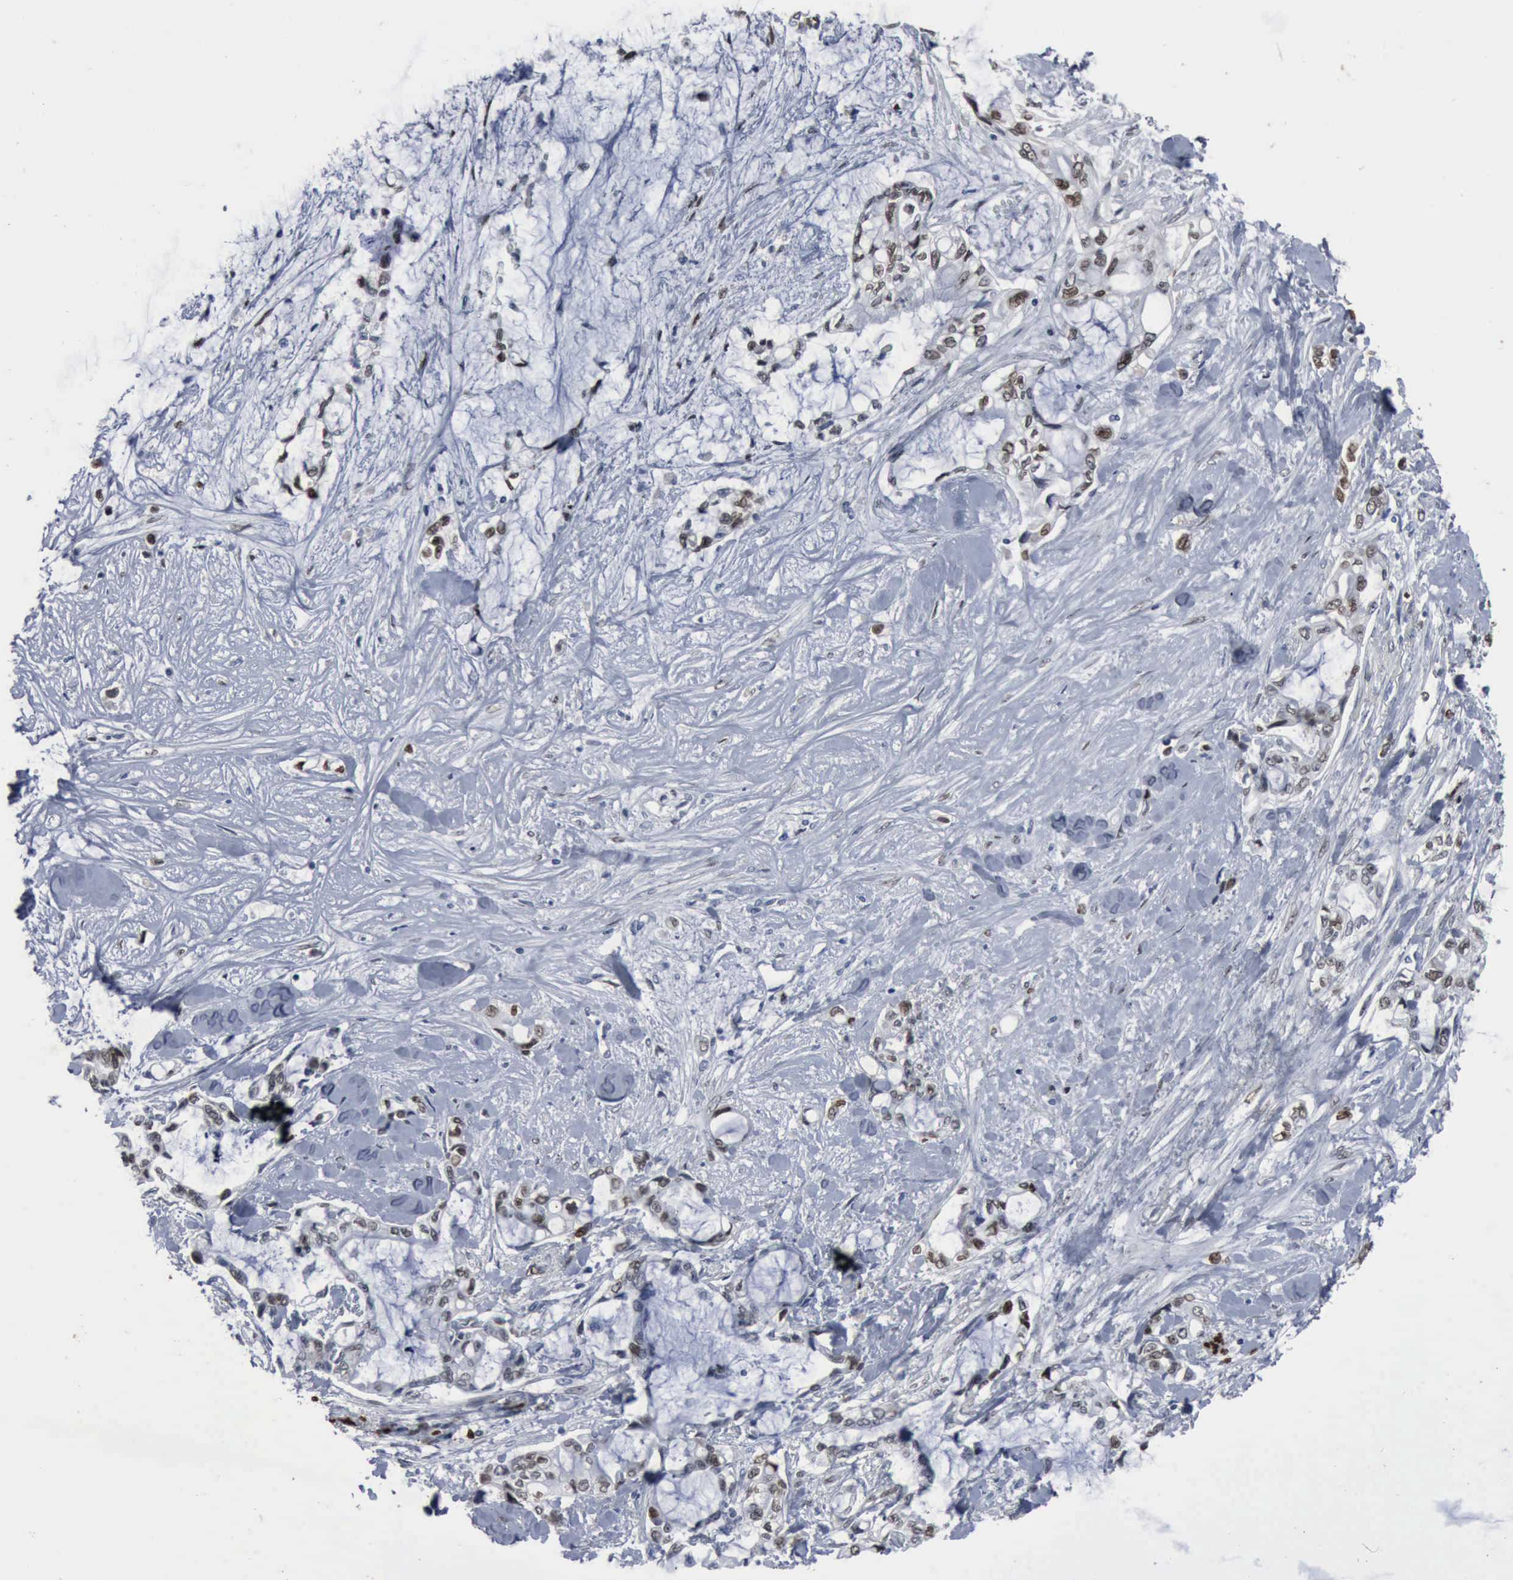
{"staining": {"intensity": "moderate", "quantity": "<25%", "location": "nuclear"}, "tissue": "pancreatic cancer", "cell_type": "Tumor cells", "image_type": "cancer", "snomed": [{"axis": "morphology", "description": "Adenocarcinoma, NOS"}, {"axis": "topography", "description": "Pancreas"}], "caption": "The immunohistochemical stain highlights moderate nuclear staining in tumor cells of pancreatic adenocarcinoma tissue.", "gene": "FGF2", "patient": {"sex": "female", "age": 70}}